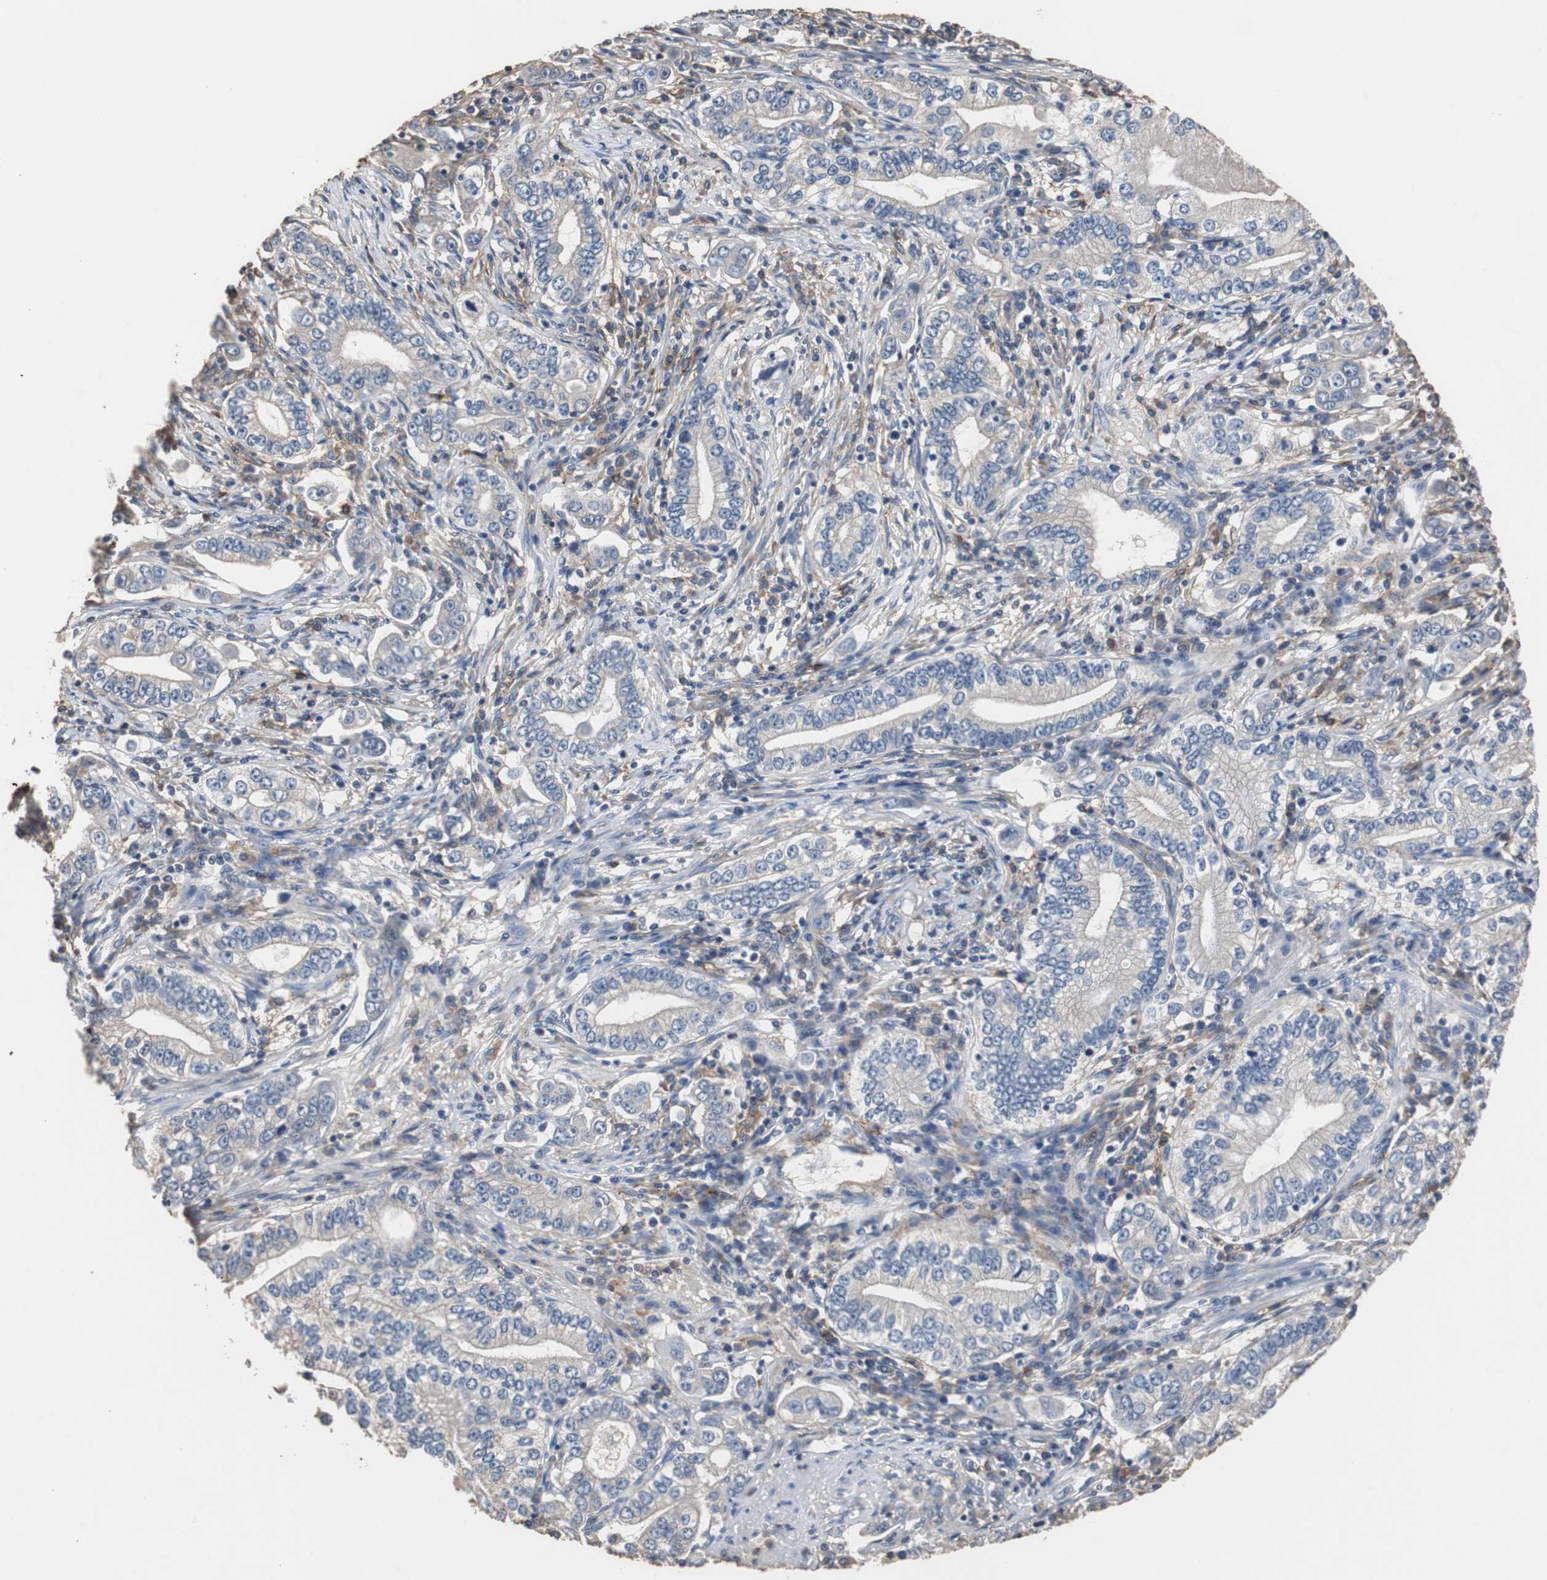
{"staining": {"intensity": "negative", "quantity": "none", "location": "none"}, "tissue": "stomach cancer", "cell_type": "Tumor cells", "image_type": "cancer", "snomed": [{"axis": "morphology", "description": "Adenocarcinoma, NOS"}, {"axis": "topography", "description": "Stomach, lower"}], "caption": "This is an immunohistochemistry (IHC) image of stomach adenocarcinoma. There is no staining in tumor cells.", "gene": "SCIMP", "patient": {"sex": "female", "age": 72}}